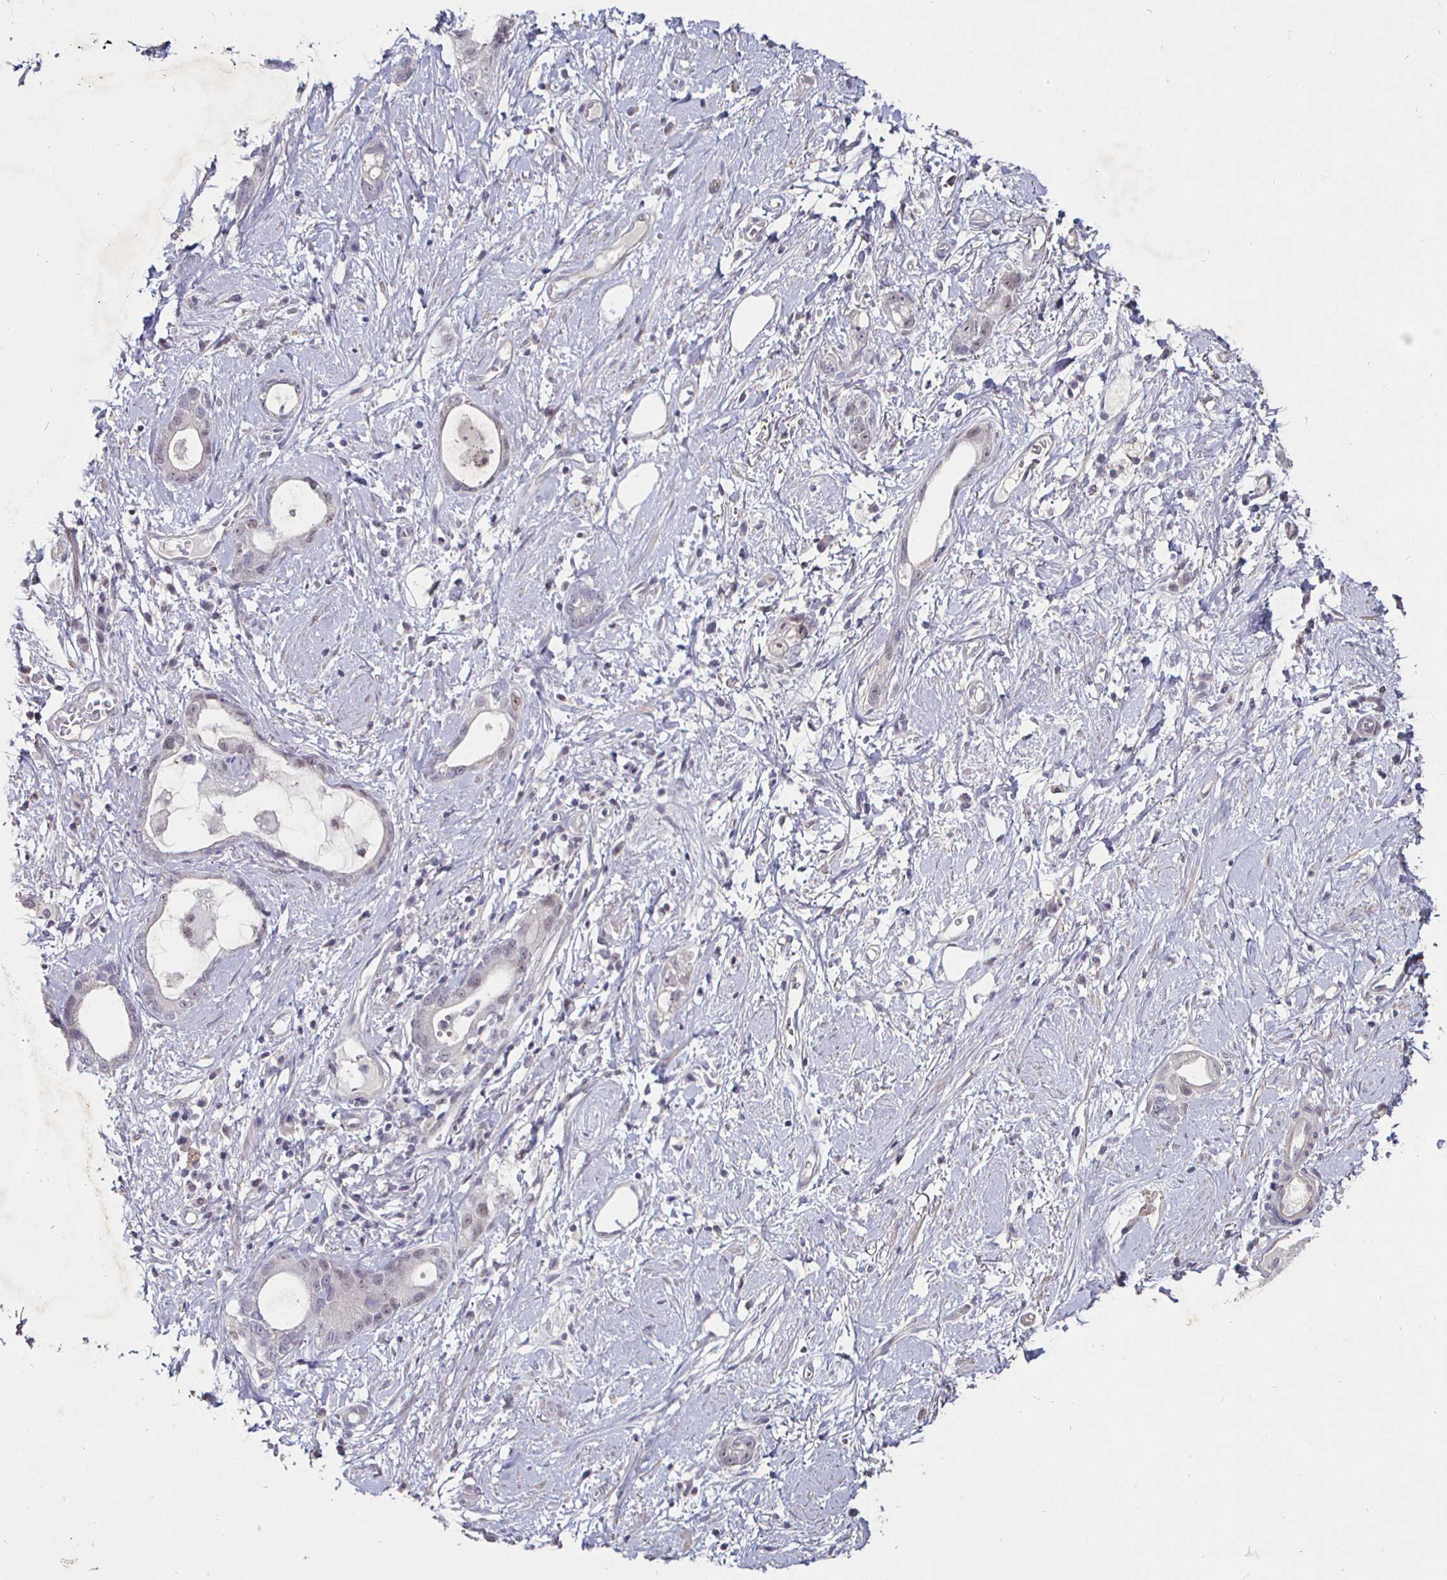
{"staining": {"intensity": "negative", "quantity": "none", "location": "none"}, "tissue": "stomach cancer", "cell_type": "Tumor cells", "image_type": "cancer", "snomed": [{"axis": "morphology", "description": "Adenocarcinoma, NOS"}, {"axis": "topography", "description": "Stomach"}], "caption": "Immunohistochemistry of stomach adenocarcinoma exhibits no staining in tumor cells.", "gene": "MLH1", "patient": {"sex": "male", "age": 55}}